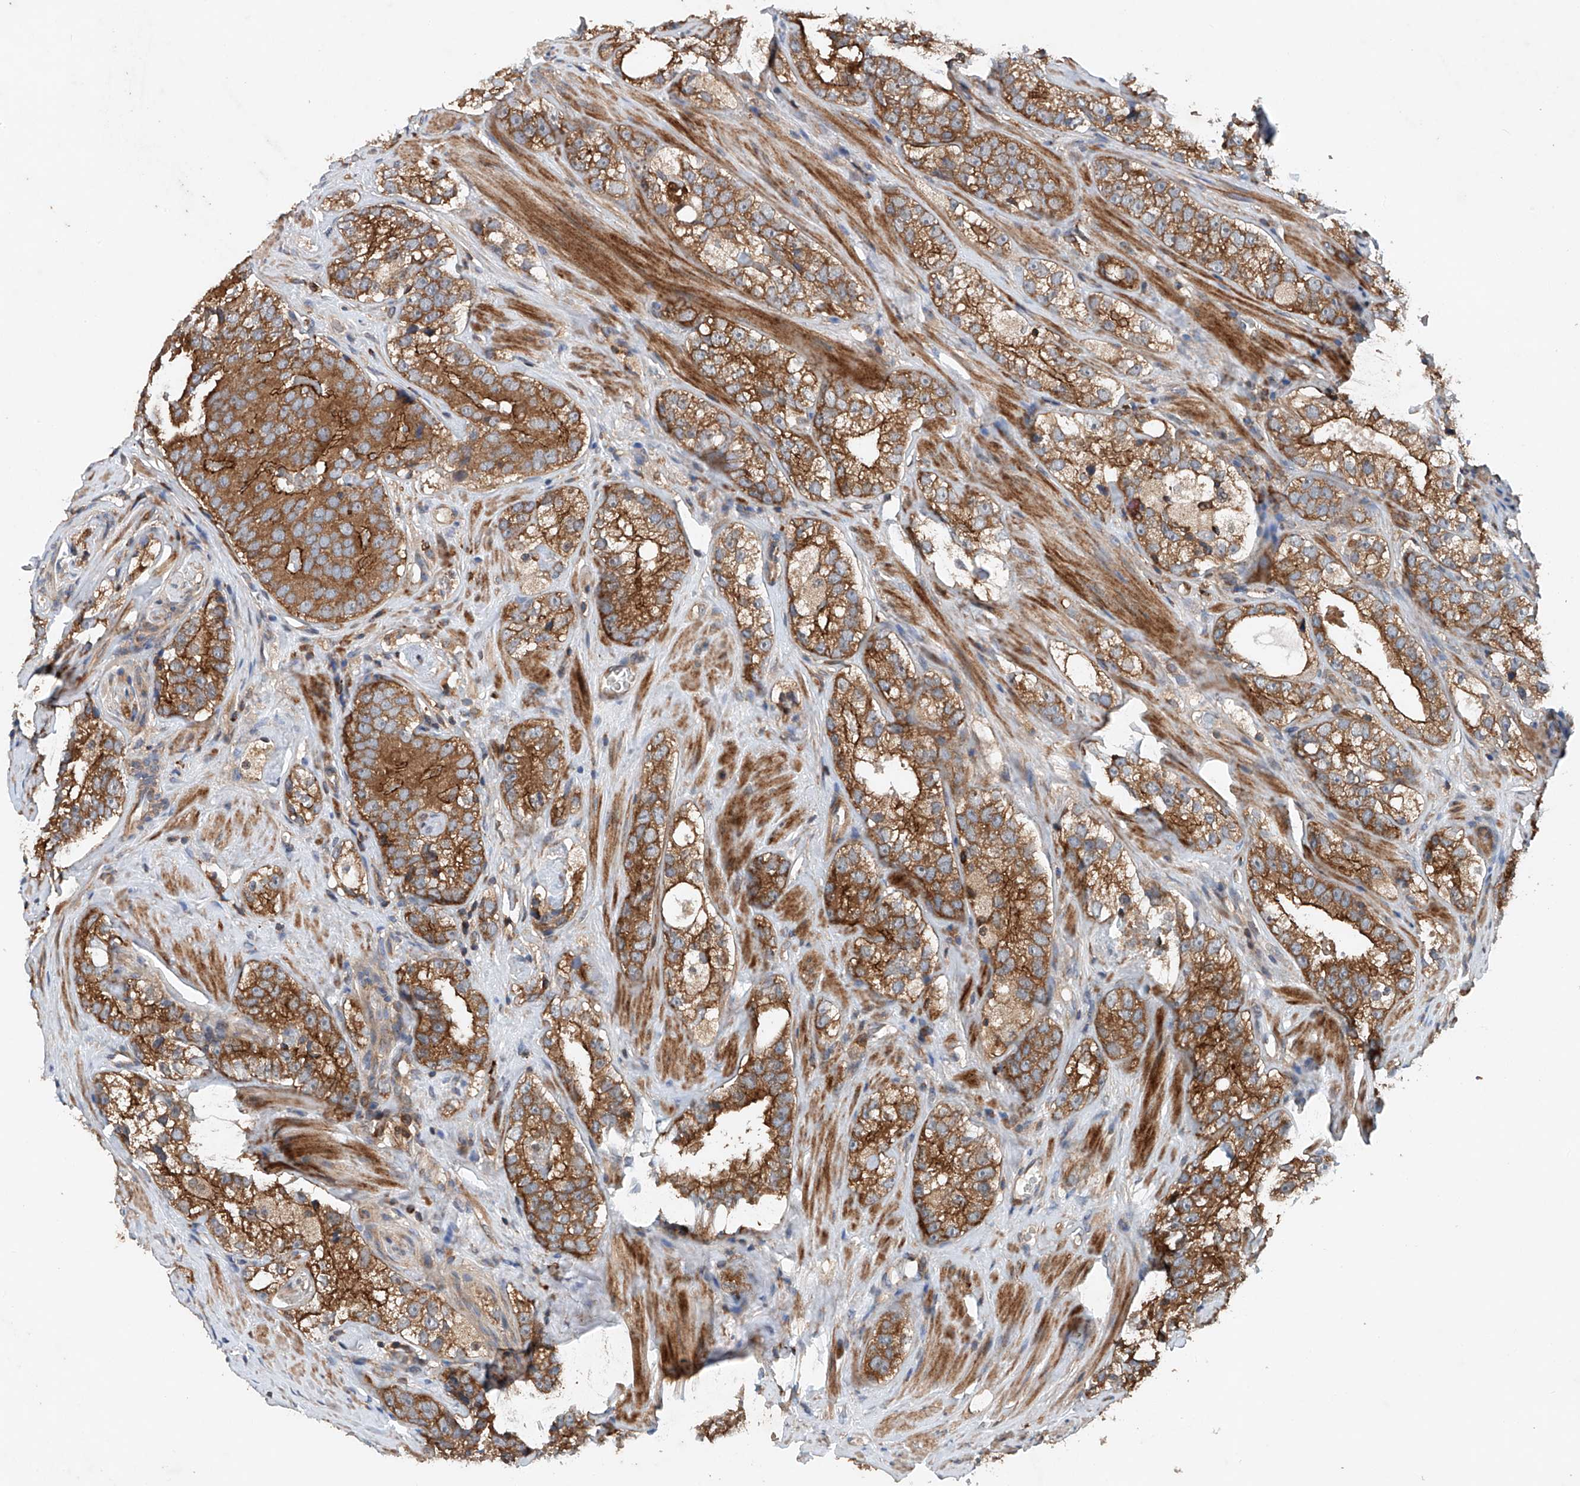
{"staining": {"intensity": "moderate", "quantity": ">75%", "location": "cytoplasmic/membranous"}, "tissue": "prostate cancer", "cell_type": "Tumor cells", "image_type": "cancer", "snomed": [{"axis": "morphology", "description": "Adenocarcinoma, High grade"}, {"axis": "topography", "description": "Prostate"}], "caption": "Human prostate cancer stained for a protein (brown) displays moderate cytoplasmic/membranous positive positivity in about >75% of tumor cells.", "gene": "CEP85L", "patient": {"sex": "male", "age": 56}}